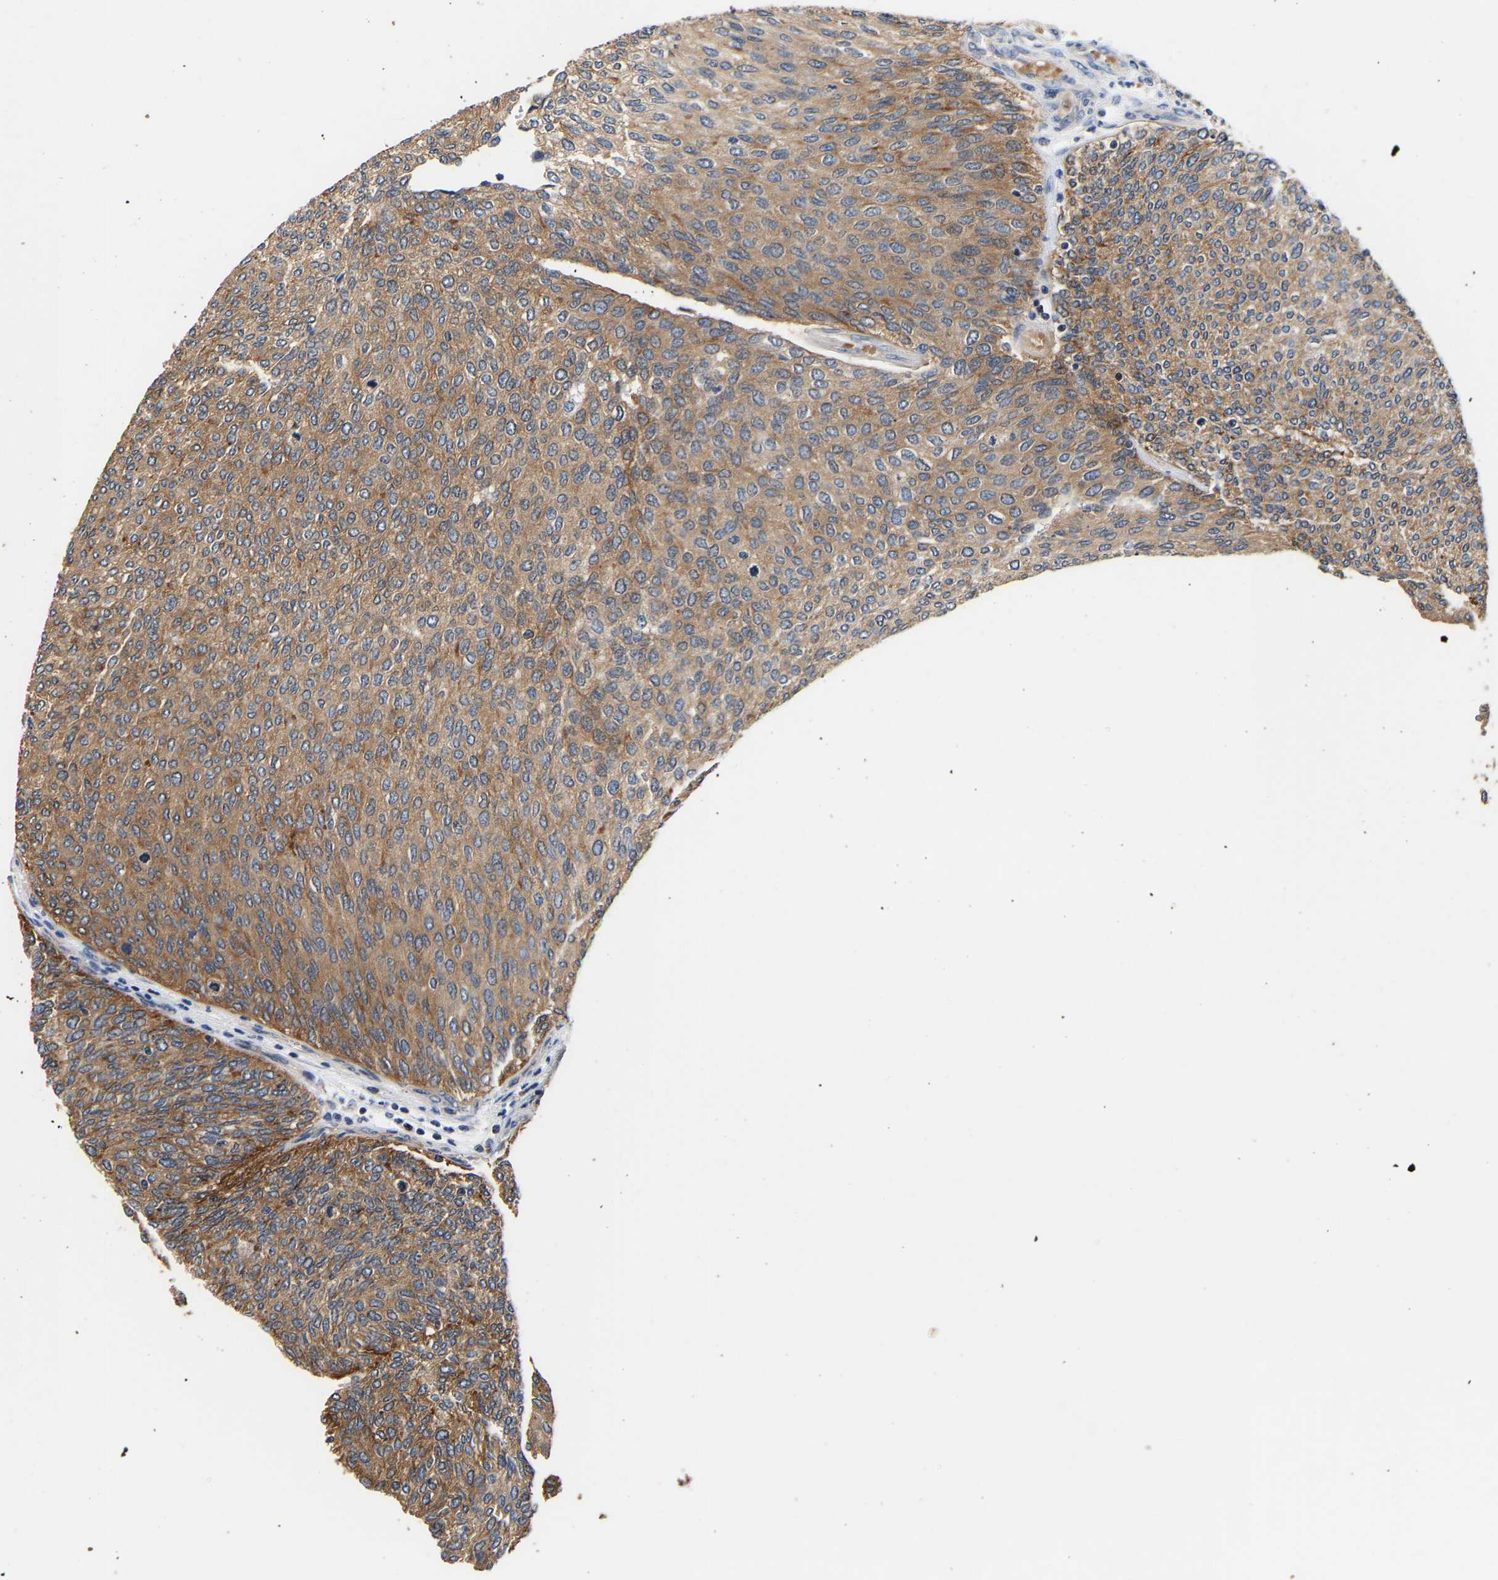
{"staining": {"intensity": "moderate", "quantity": ">75%", "location": "cytoplasmic/membranous"}, "tissue": "urothelial cancer", "cell_type": "Tumor cells", "image_type": "cancer", "snomed": [{"axis": "morphology", "description": "Urothelial carcinoma, Low grade"}, {"axis": "topography", "description": "Urinary bladder"}], "caption": "Immunohistochemistry (DAB) staining of urothelial cancer exhibits moderate cytoplasmic/membranous protein positivity in approximately >75% of tumor cells.", "gene": "LRBA", "patient": {"sex": "female", "age": 79}}